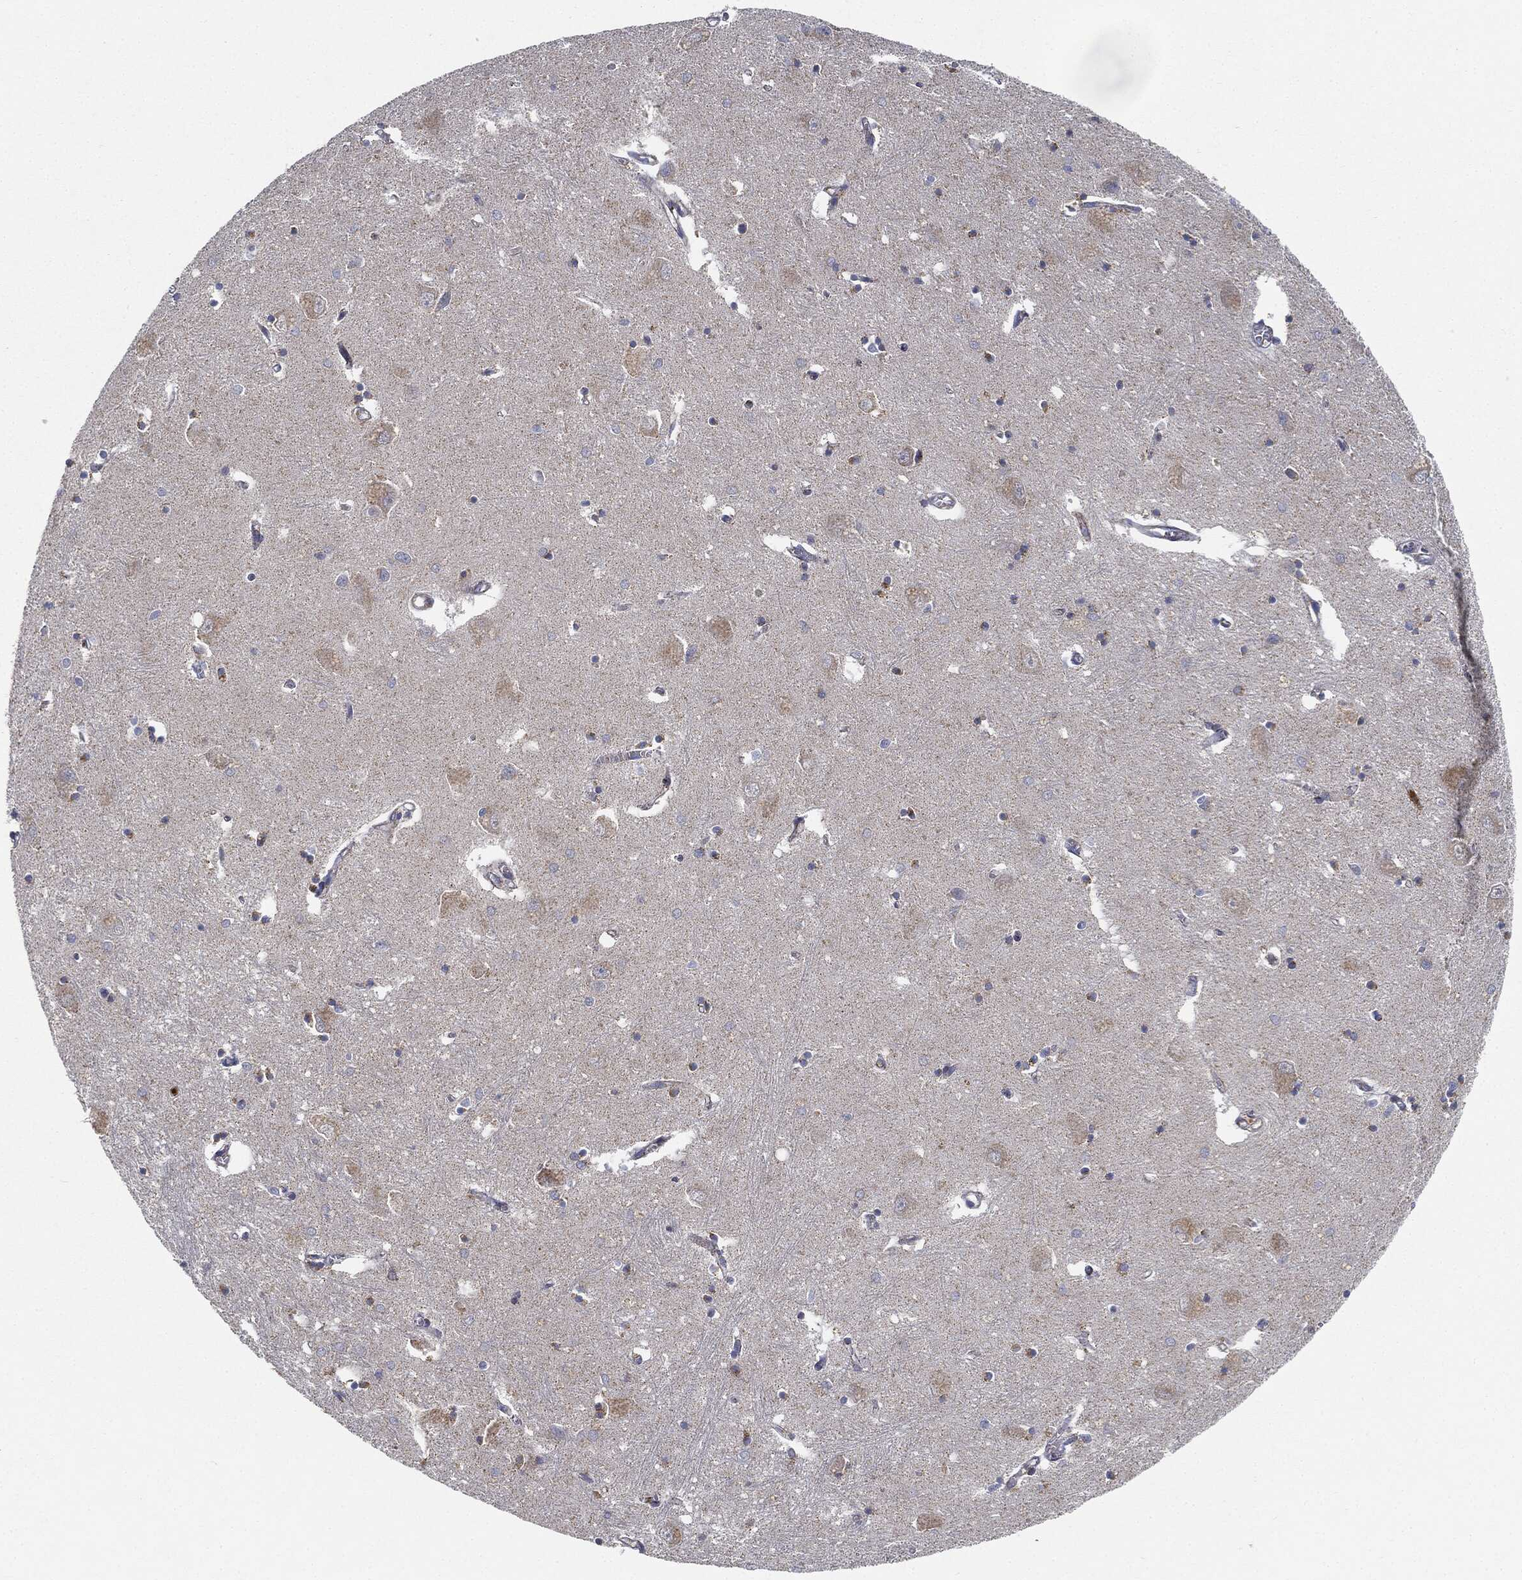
{"staining": {"intensity": "moderate", "quantity": "<25%", "location": "cytoplasmic/membranous"}, "tissue": "caudate", "cell_type": "Glial cells", "image_type": "normal", "snomed": [{"axis": "morphology", "description": "Normal tissue, NOS"}, {"axis": "topography", "description": "Lateral ventricle wall"}], "caption": "A low amount of moderate cytoplasmic/membranous expression is present in about <25% of glial cells in unremarkable caudate.", "gene": "CAPN15", "patient": {"sex": "male", "age": 54}}